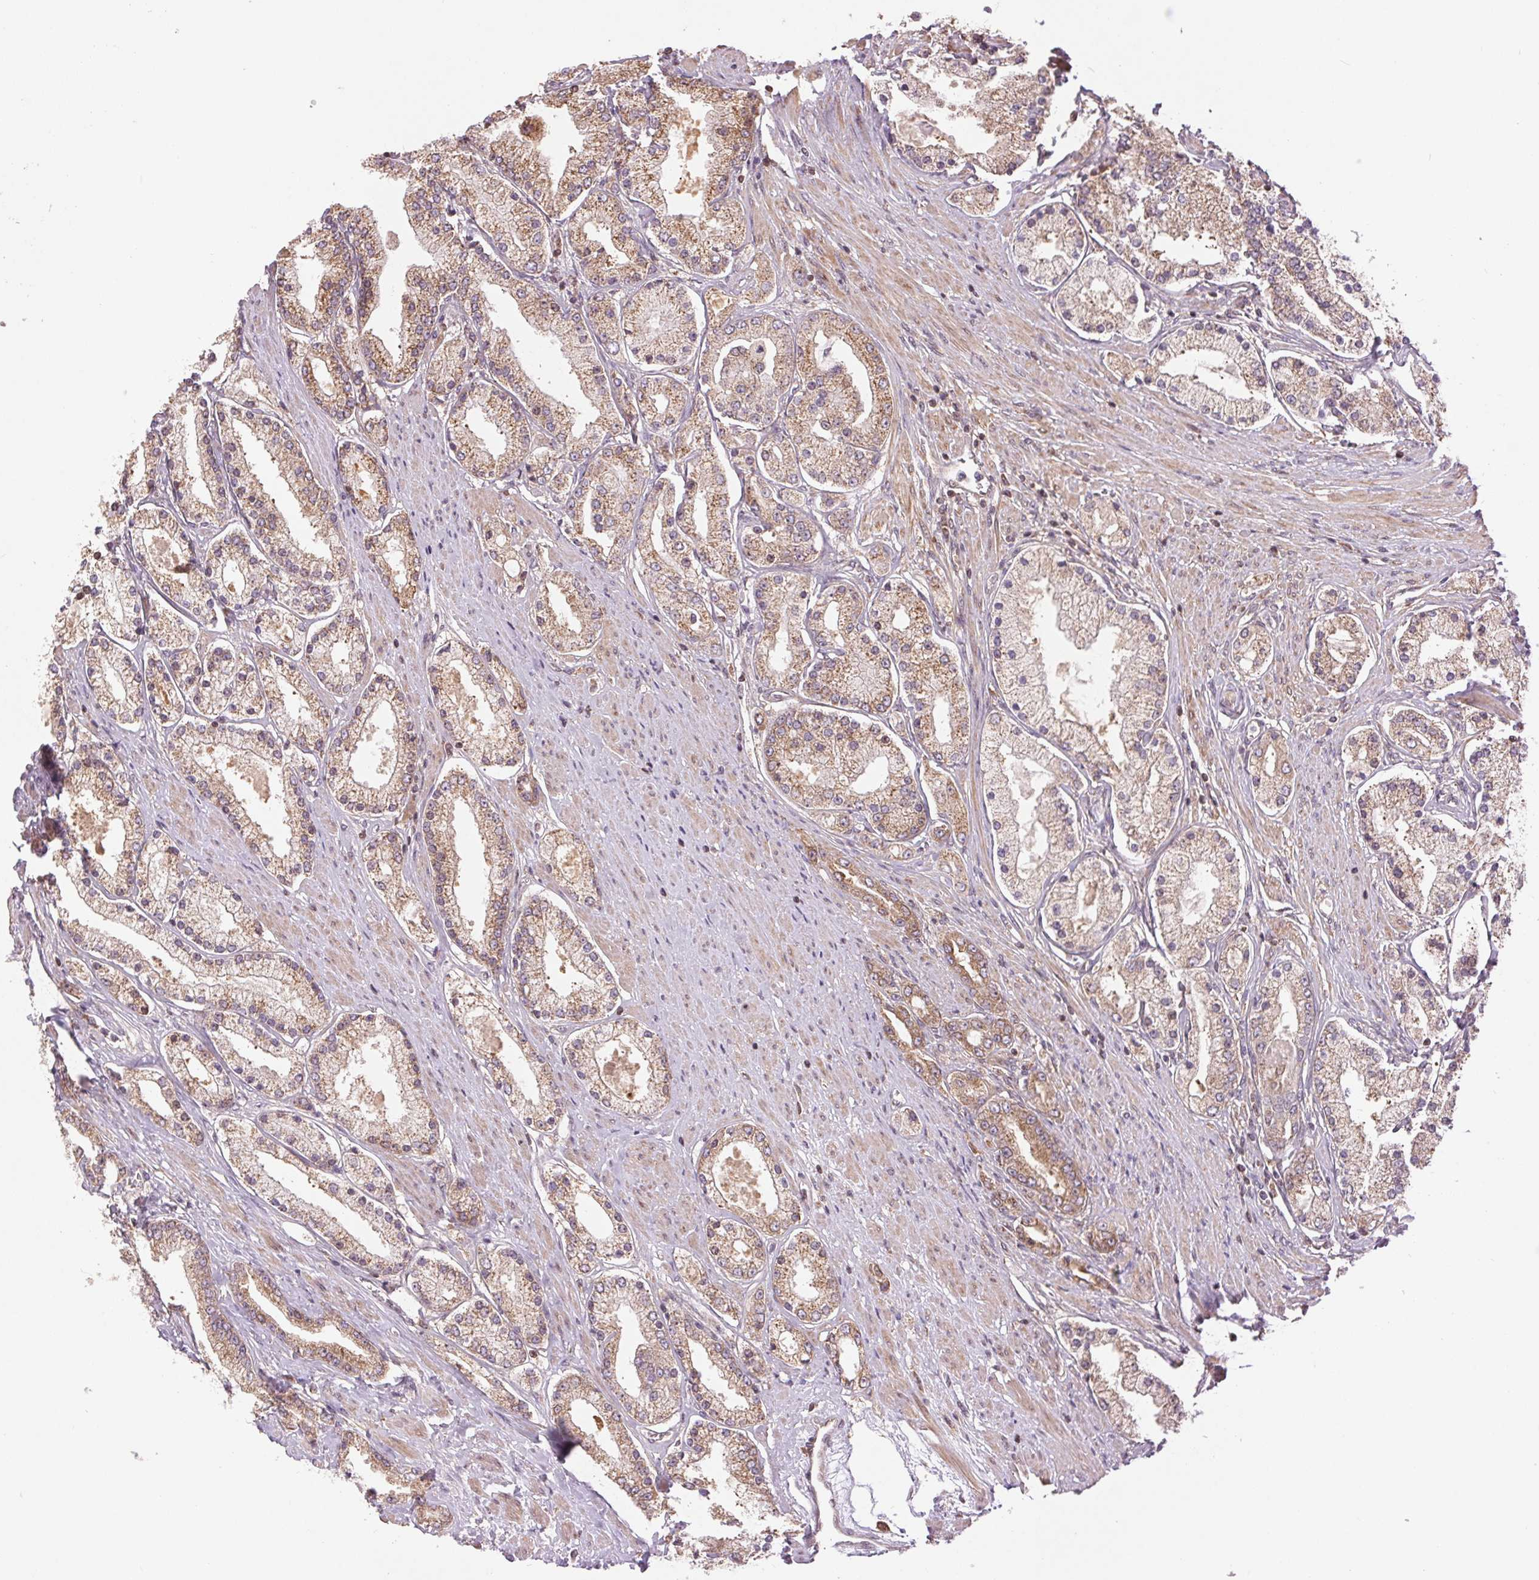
{"staining": {"intensity": "weak", "quantity": ">75%", "location": "cytoplasmic/membranous"}, "tissue": "prostate cancer", "cell_type": "Tumor cells", "image_type": "cancer", "snomed": [{"axis": "morphology", "description": "Adenocarcinoma, High grade"}, {"axis": "topography", "description": "Prostate"}], "caption": "This photomicrograph reveals immunohistochemistry (IHC) staining of prostate adenocarcinoma (high-grade), with low weak cytoplasmic/membranous staining in approximately >75% of tumor cells.", "gene": "BTF3L4", "patient": {"sex": "male", "age": 67}}